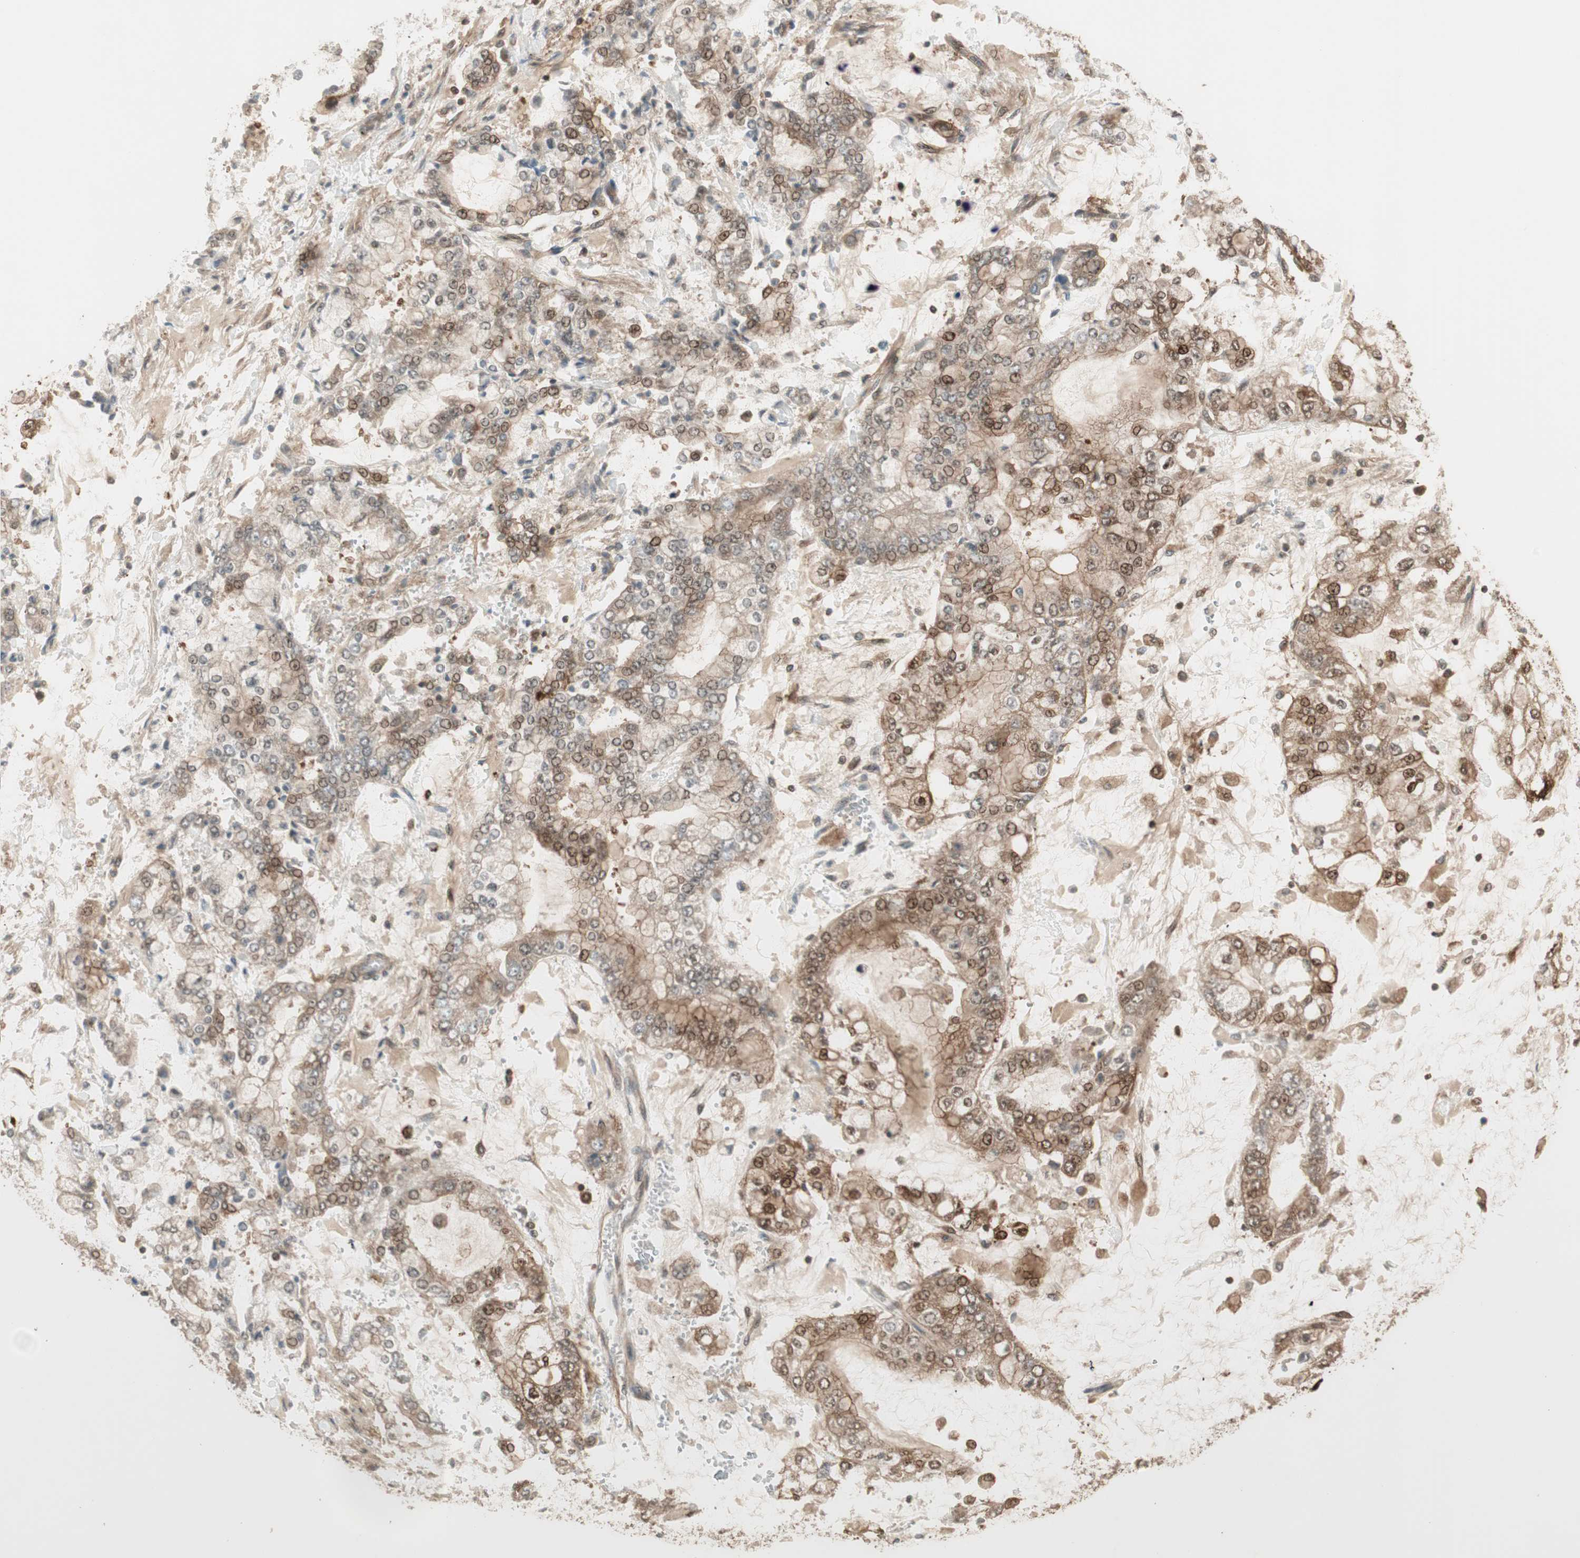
{"staining": {"intensity": "moderate", "quantity": ">75%", "location": "cytoplasmic/membranous,nuclear"}, "tissue": "stomach cancer", "cell_type": "Tumor cells", "image_type": "cancer", "snomed": [{"axis": "morphology", "description": "Adenocarcinoma, NOS"}, {"axis": "topography", "description": "Stomach"}], "caption": "Protein expression analysis of human stomach cancer (adenocarcinoma) reveals moderate cytoplasmic/membranous and nuclear expression in about >75% of tumor cells.", "gene": "CNOT4", "patient": {"sex": "male", "age": 76}}